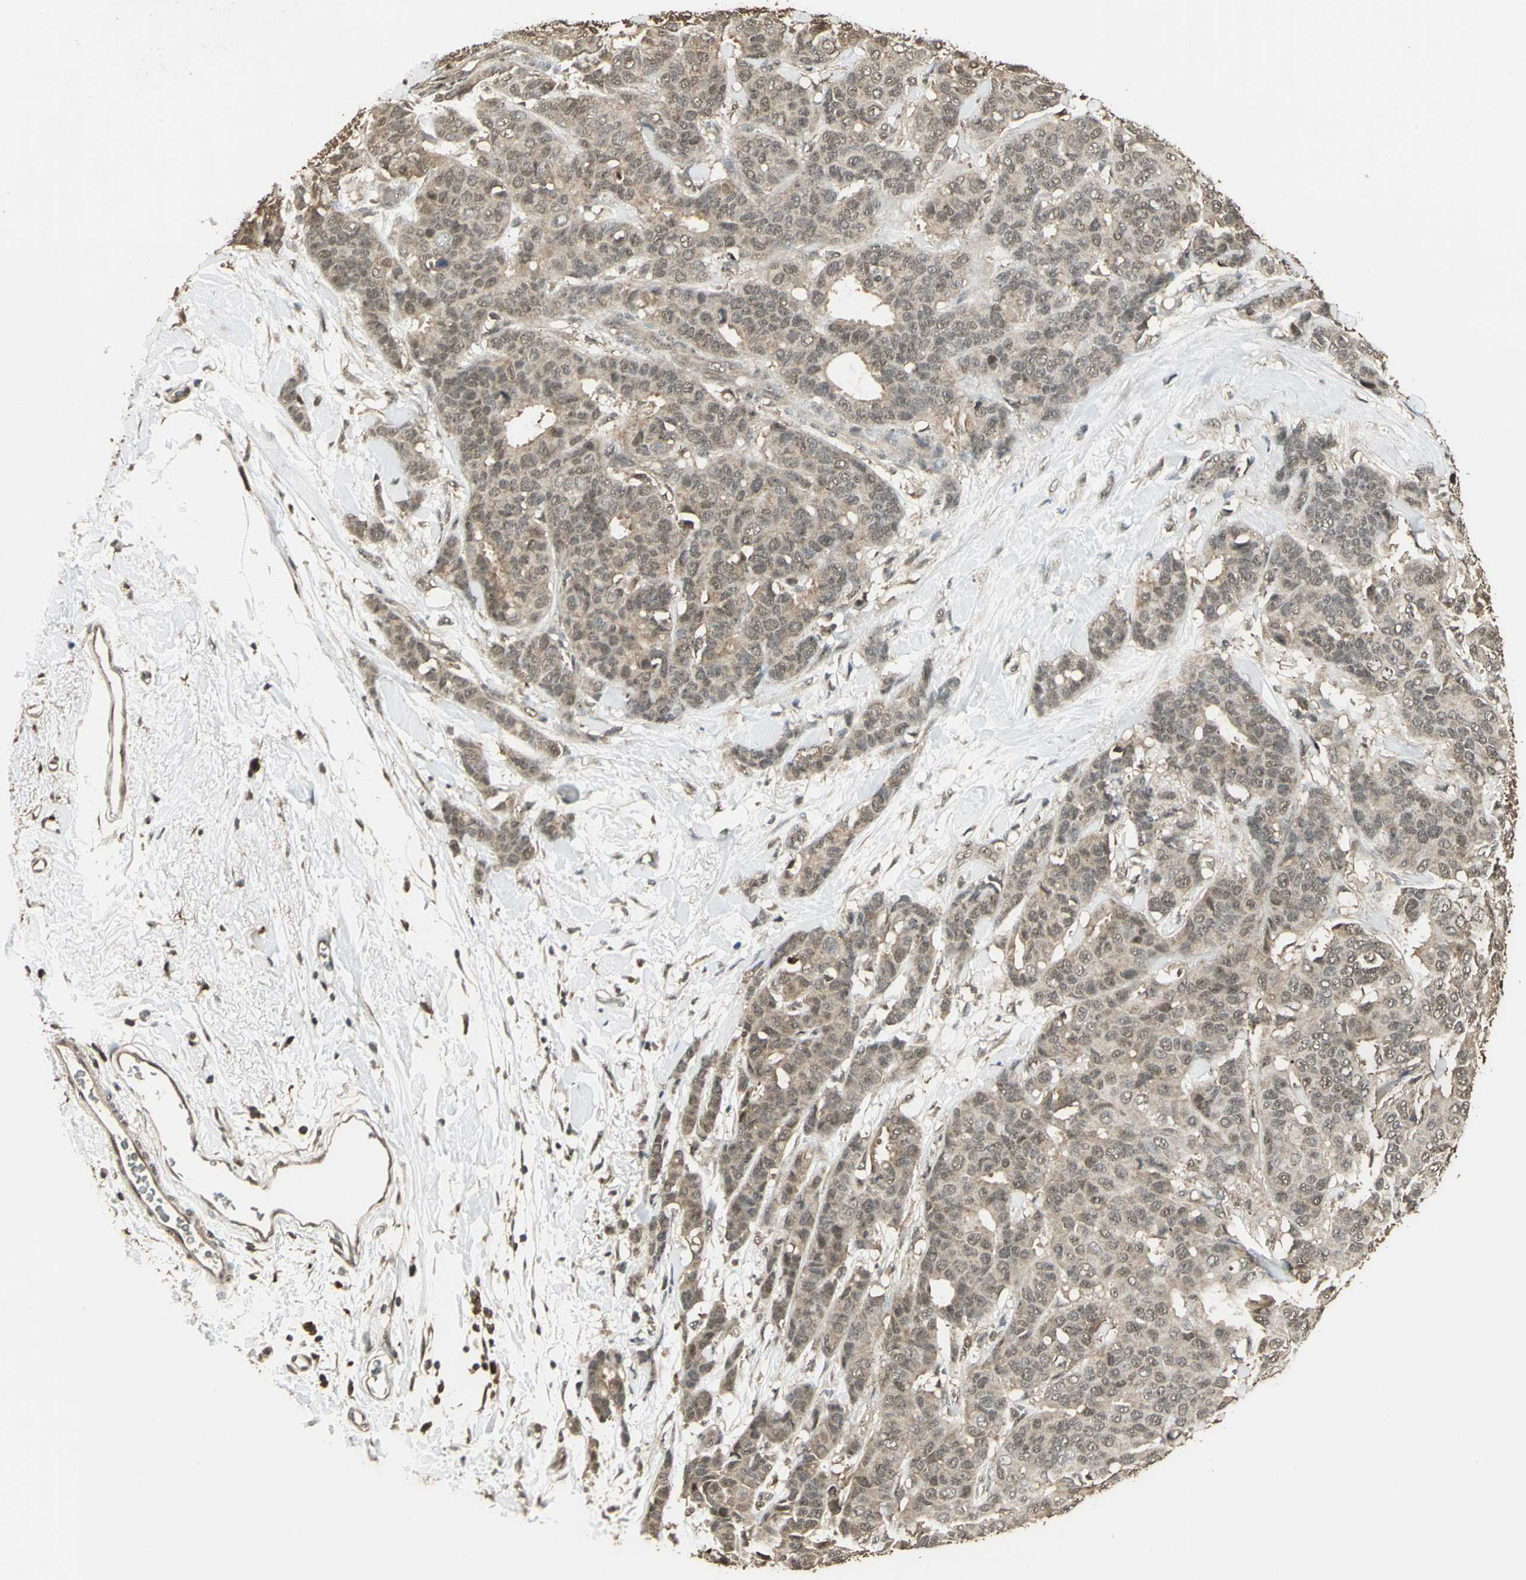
{"staining": {"intensity": "moderate", "quantity": ">75%", "location": "cytoplasmic/membranous"}, "tissue": "breast cancer", "cell_type": "Tumor cells", "image_type": "cancer", "snomed": [{"axis": "morphology", "description": "Duct carcinoma"}, {"axis": "topography", "description": "Breast"}], "caption": "Breast infiltrating ductal carcinoma tissue shows moderate cytoplasmic/membranous expression in about >75% of tumor cells, visualized by immunohistochemistry. Immunohistochemistry stains the protein in brown and the nuclei are stained blue.", "gene": "UCHL5", "patient": {"sex": "female", "age": 54}}